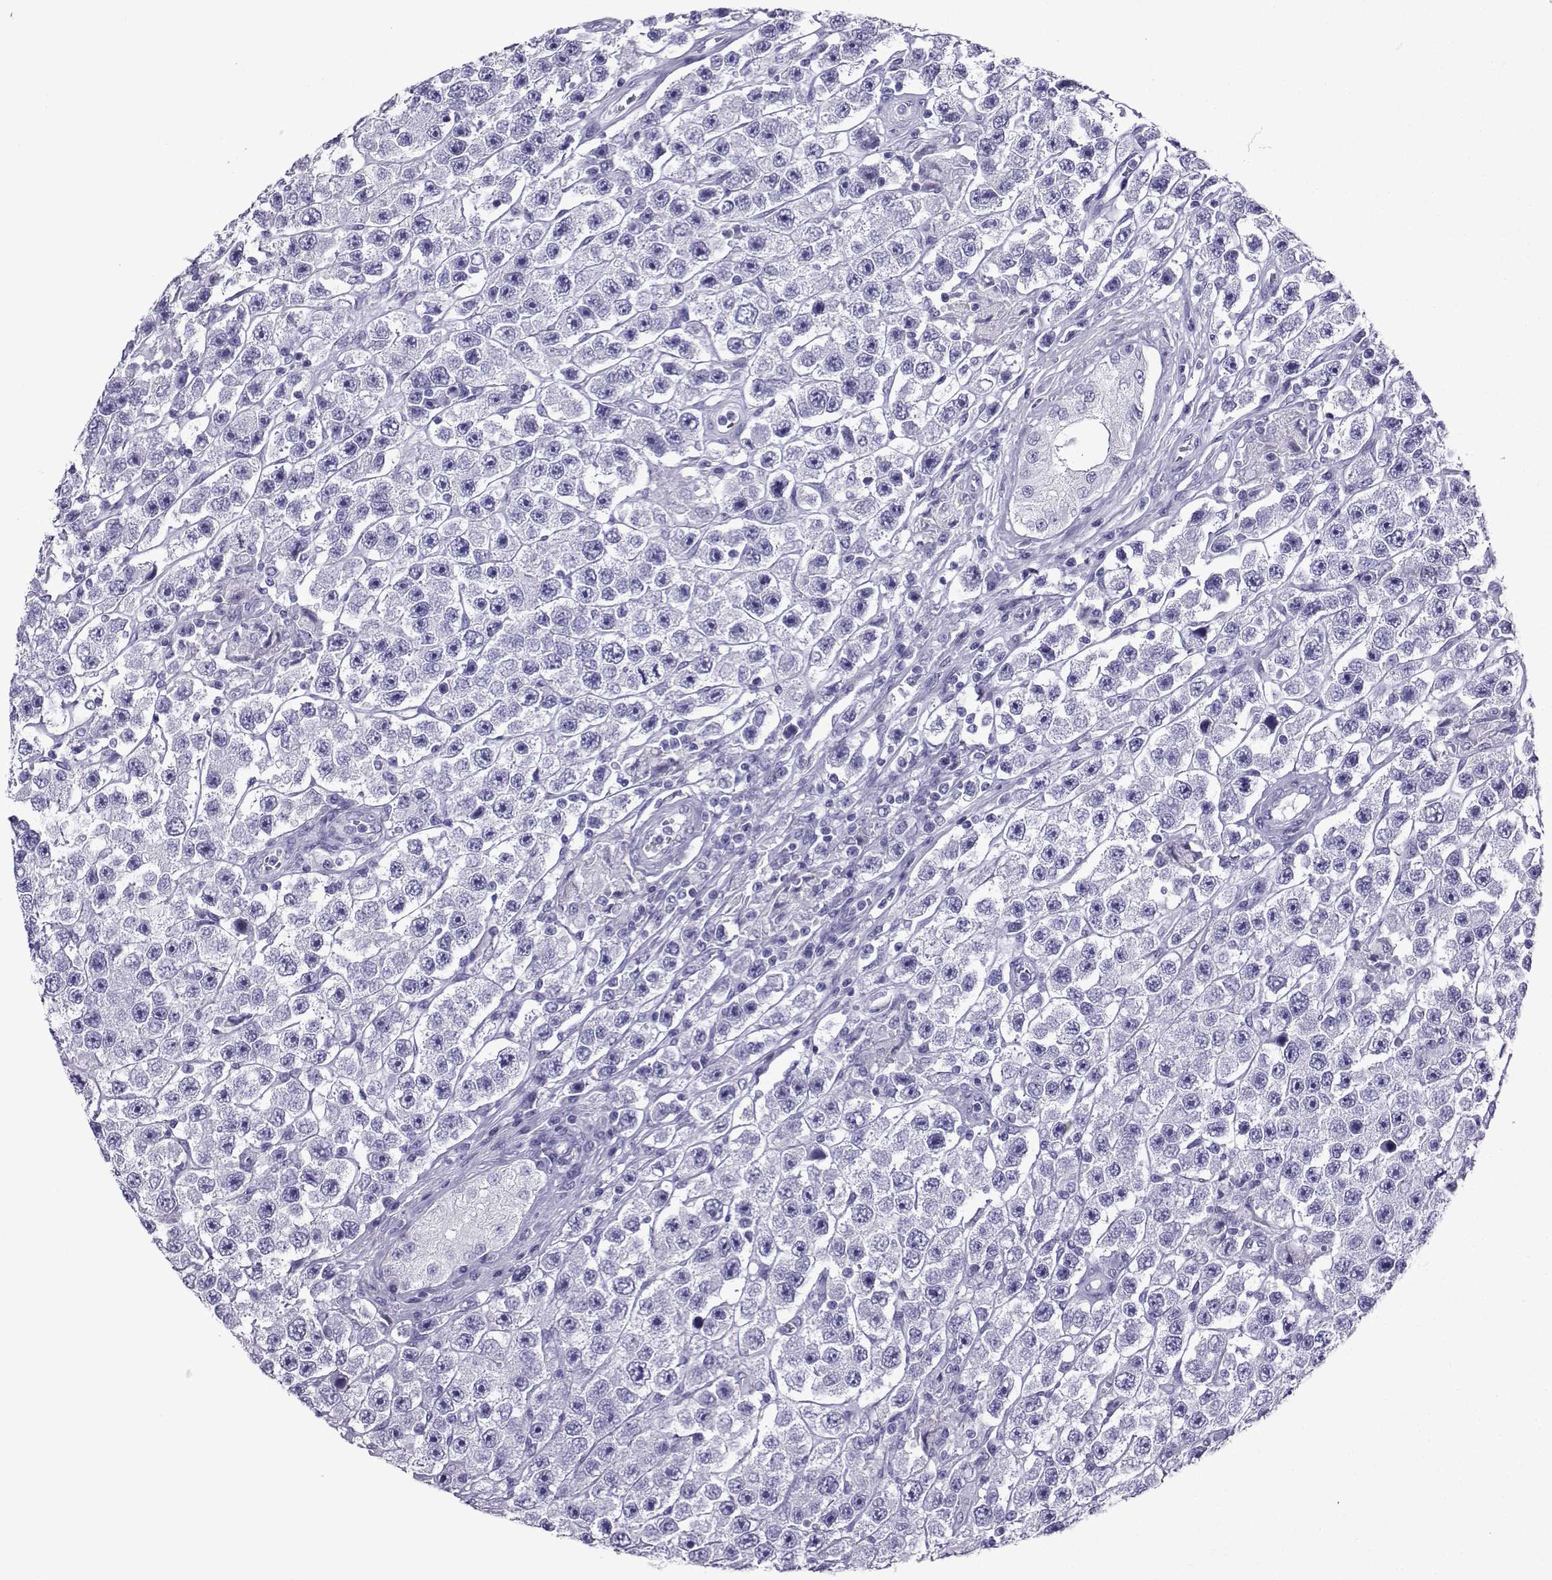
{"staining": {"intensity": "negative", "quantity": "none", "location": "none"}, "tissue": "testis cancer", "cell_type": "Tumor cells", "image_type": "cancer", "snomed": [{"axis": "morphology", "description": "Seminoma, NOS"}, {"axis": "topography", "description": "Testis"}], "caption": "Seminoma (testis) was stained to show a protein in brown. There is no significant expression in tumor cells. (Stains: DAB IHC with hematoxylin counter stain, Microscopy: brightfield microscopy at high magnification).", "gene": "CD109", "patient": {"sex": "male", "age": 45}}